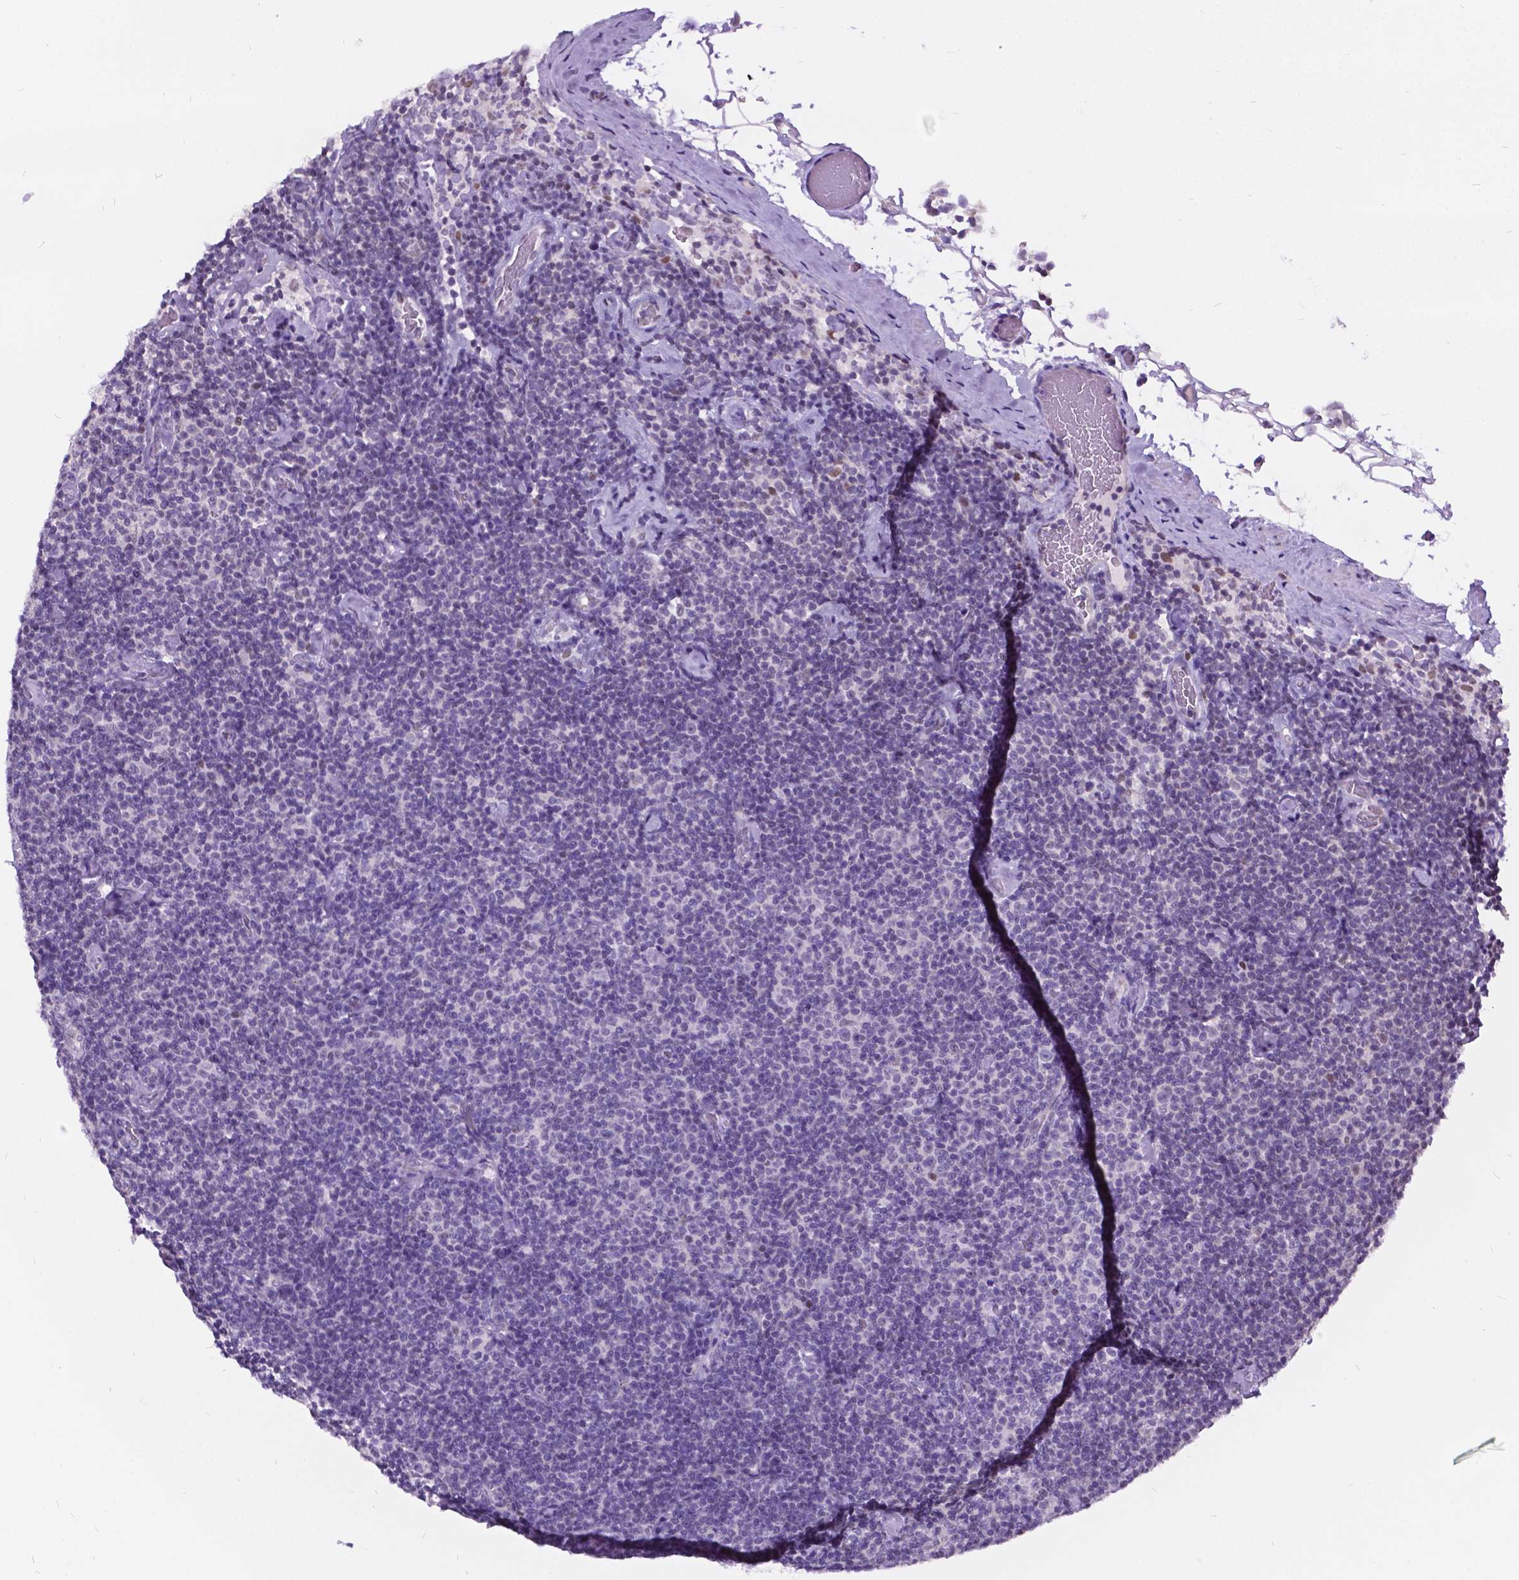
{"staining": {"intensity": "negative", "quantity": "none", "location": "none"}, "tissue": "lymphoma", "cell_type": "Tumor cells", "image_type": "cancer", "snomed": [{"axis": "morphology", "description": "Malignant lymphoma, non-Hodgkin's type, Low grade"}, {"axis": "topography", "description": "Lymph node"}], "caption": "The immunohistochemistry photomicrograph has no significant expression in tumor cells of lymphoma tissue.", "gene": "DPF3", "patient": {"sex": "male", "age": 81}}